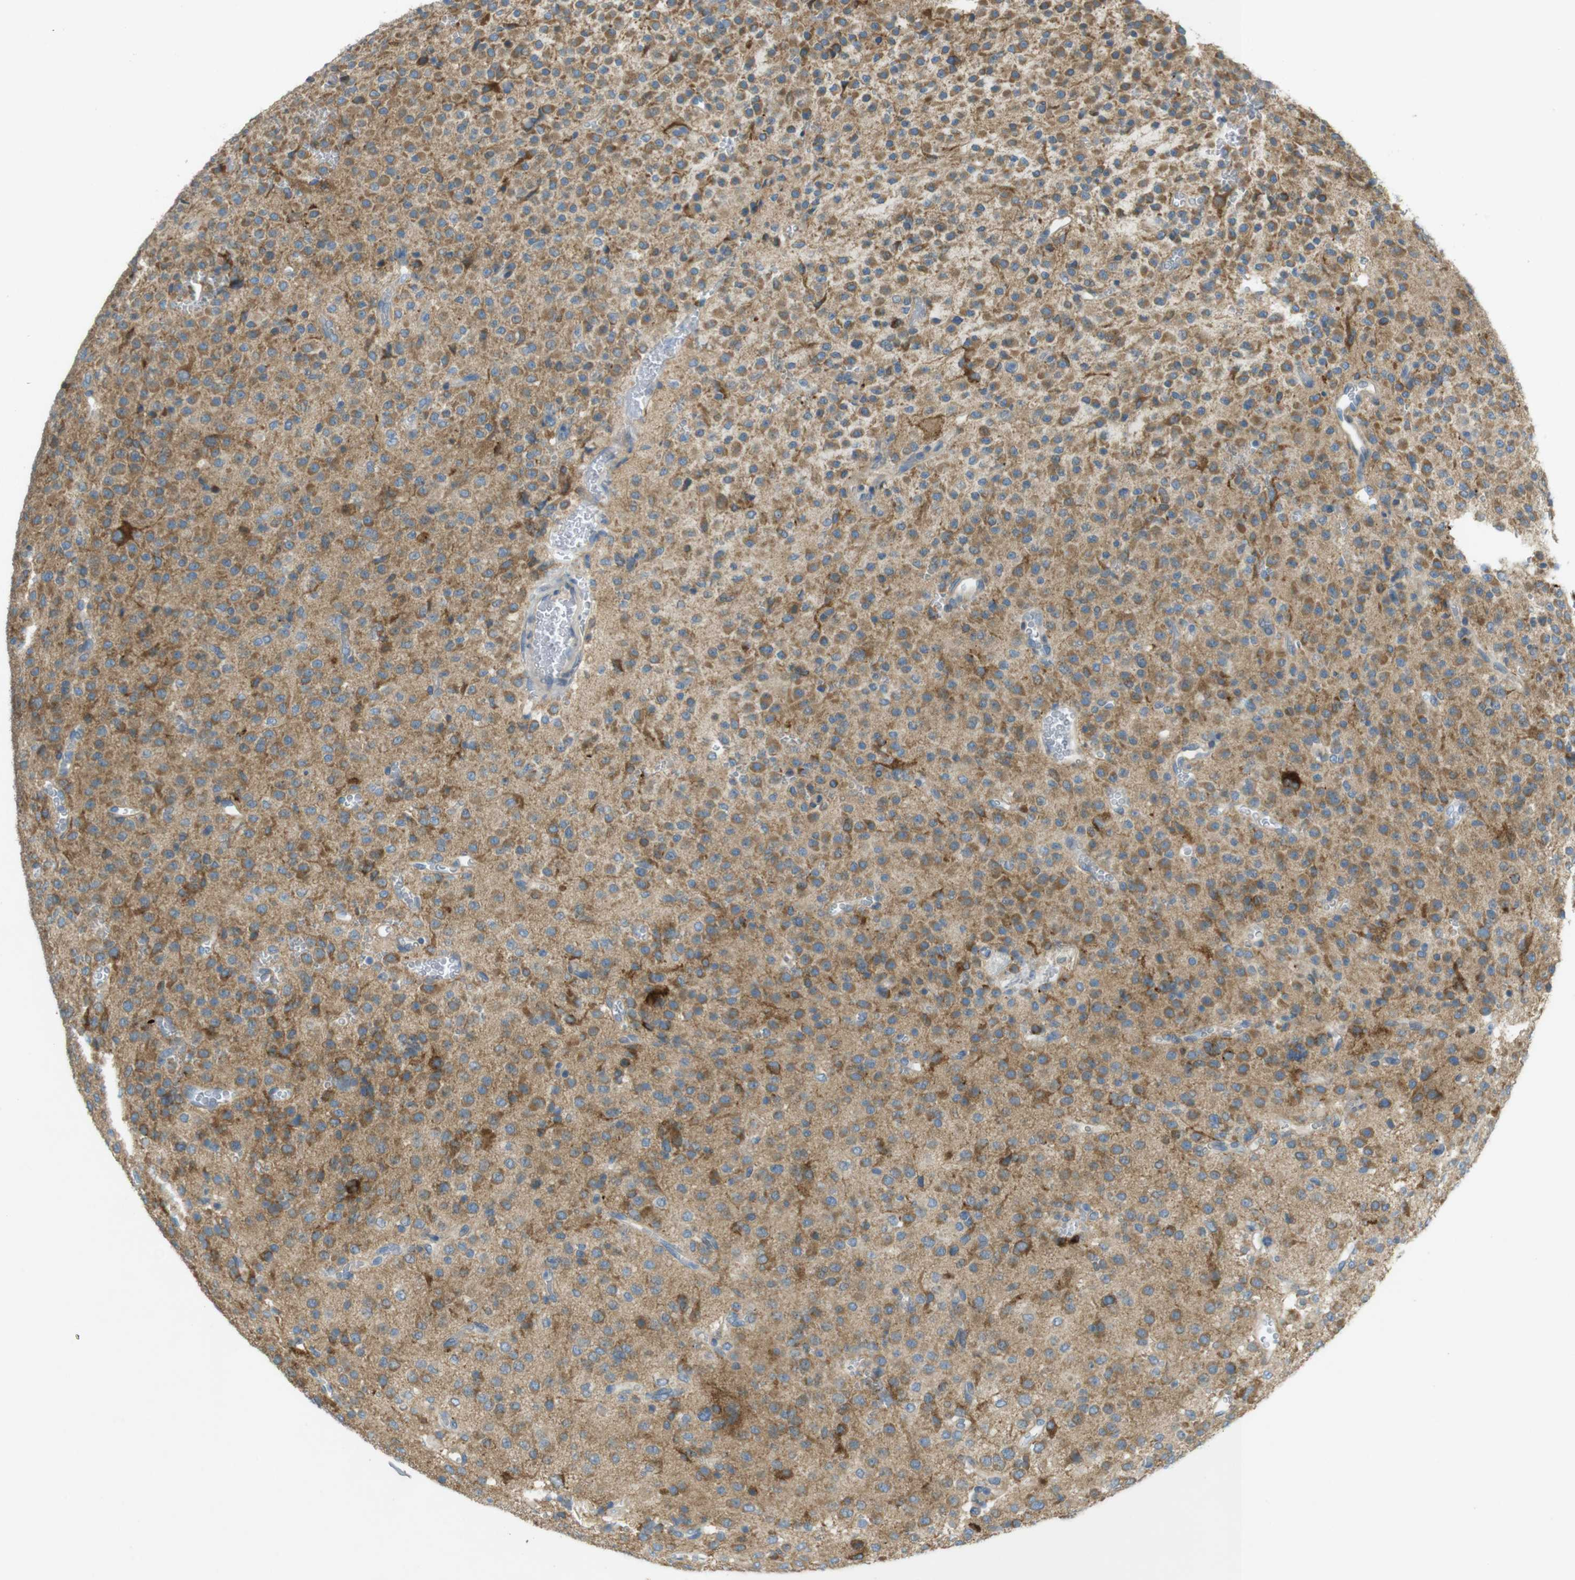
{"staining": {"intensity": "moderate", "quantity": "25%-75%", "location": "cytoplasmic/membranous"}, "tissue": "glioma", "cell_type": "Tumor cells", "image_type": "cancer", "snomed": [{"axis": "morphology", "description": "Glioma, malignant, Low grade"}, {"axis": "topography", "description": "Brain"}], "caption": "Protein analysis of glioma tissue exhibits moderate cytoplasmic/membranous staining in about 25%-75% of tumor cells.", "gene": "TMEM41B", "patient": {"sex": "male", "age": 38}}